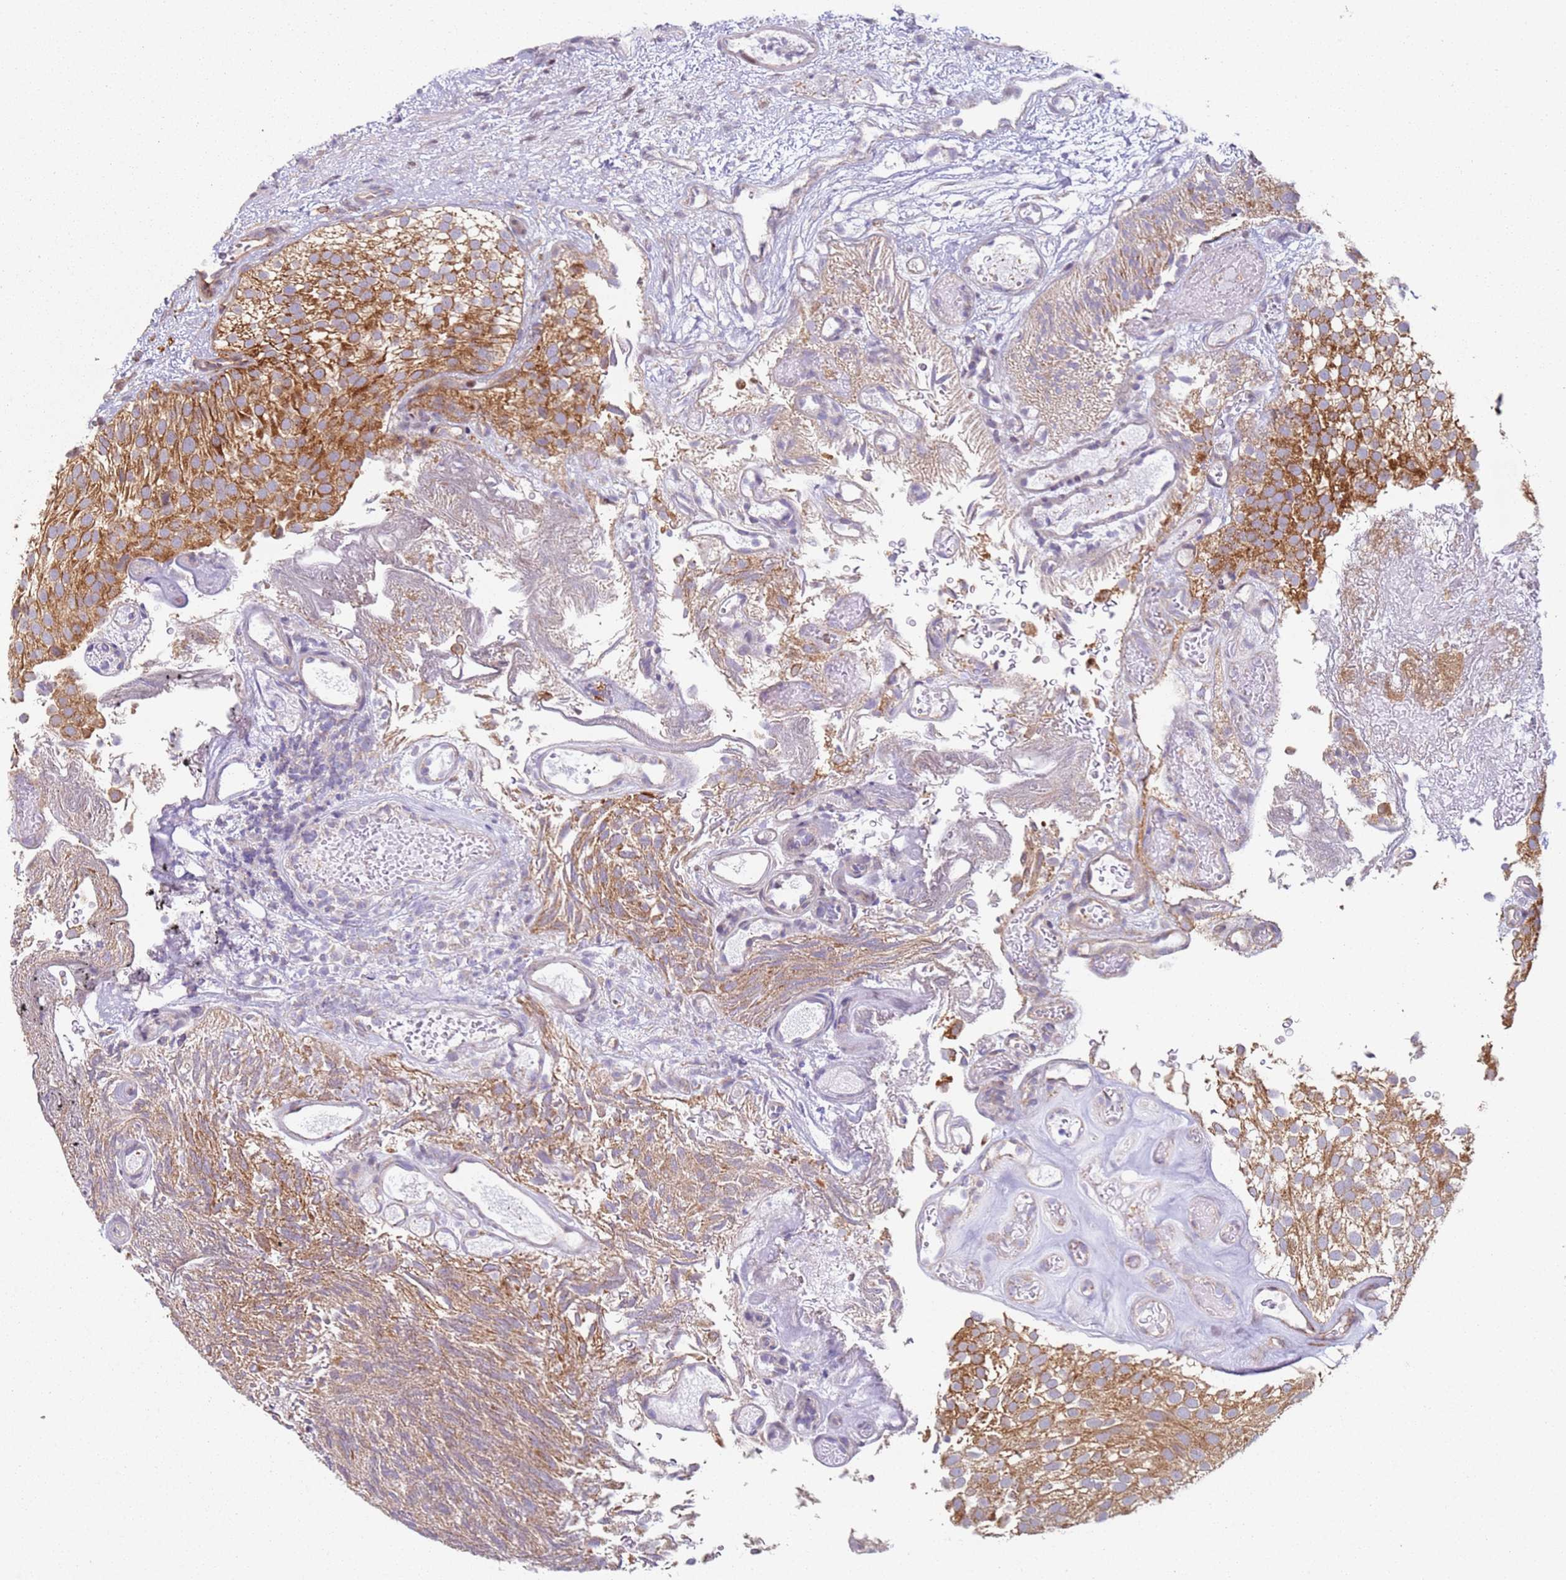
{"staining": {"intensity": "strong", "quantity": ">75%", "location": "cytoplasmic/membranous"}, "tissue": "urothelial cancer", "cell_type": "Tumor cells", "image_type": "cancer", "snomed": [{"axis": "morphology", "description": "Urothelial carcinoma, Low grade"}, {"axis": "topography", "description": "Urinary bladder"}], "caption": "An image of urothelial cancer stained for a protein demonstrates strong cytoplasmic/membranous brown staining in tumor cells.", "gene": "HNRNPLL", "patient": {"sex": "male", "age": 78}}